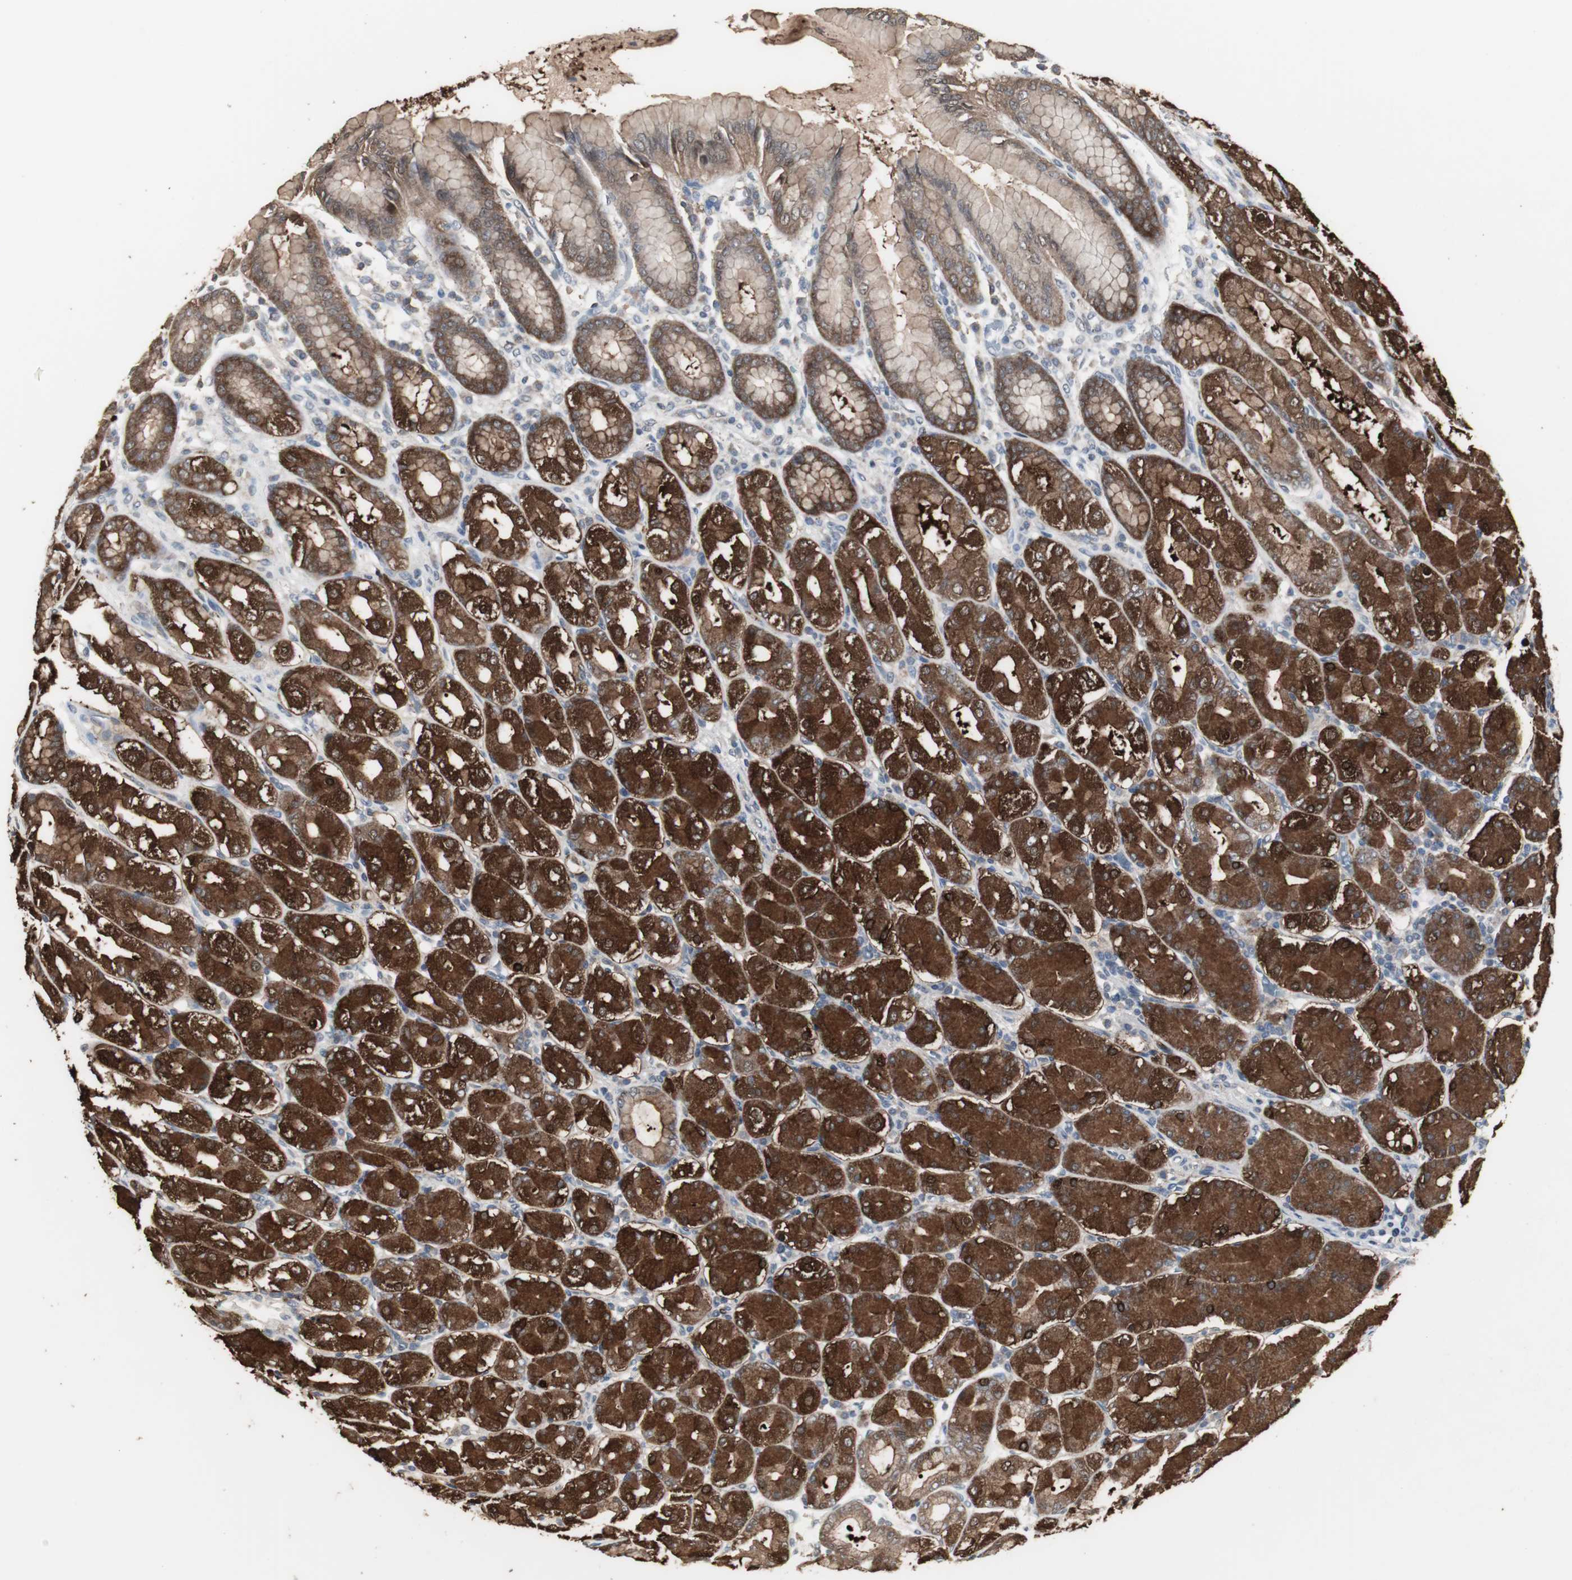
{"staining": {"intensity": "strong", "quantity": ">75%", "location": "cytoplasmic/membranous"}, "tissue": "stomach", "cell_type": "Glandular cells", "image_type": "normal", "snomed": [{"axis": "morphology", "description": "Normal tissue, NOS"}, {"axis": "topography", "description": "Stomach, upper"}], "caption": "Protein analysis of benign stomach displays strong cytoplasmic/membranous expression in about >75% of glandular cells.", "gene": "HPRT1", "patient": {"sex": "male", "age": 68}}